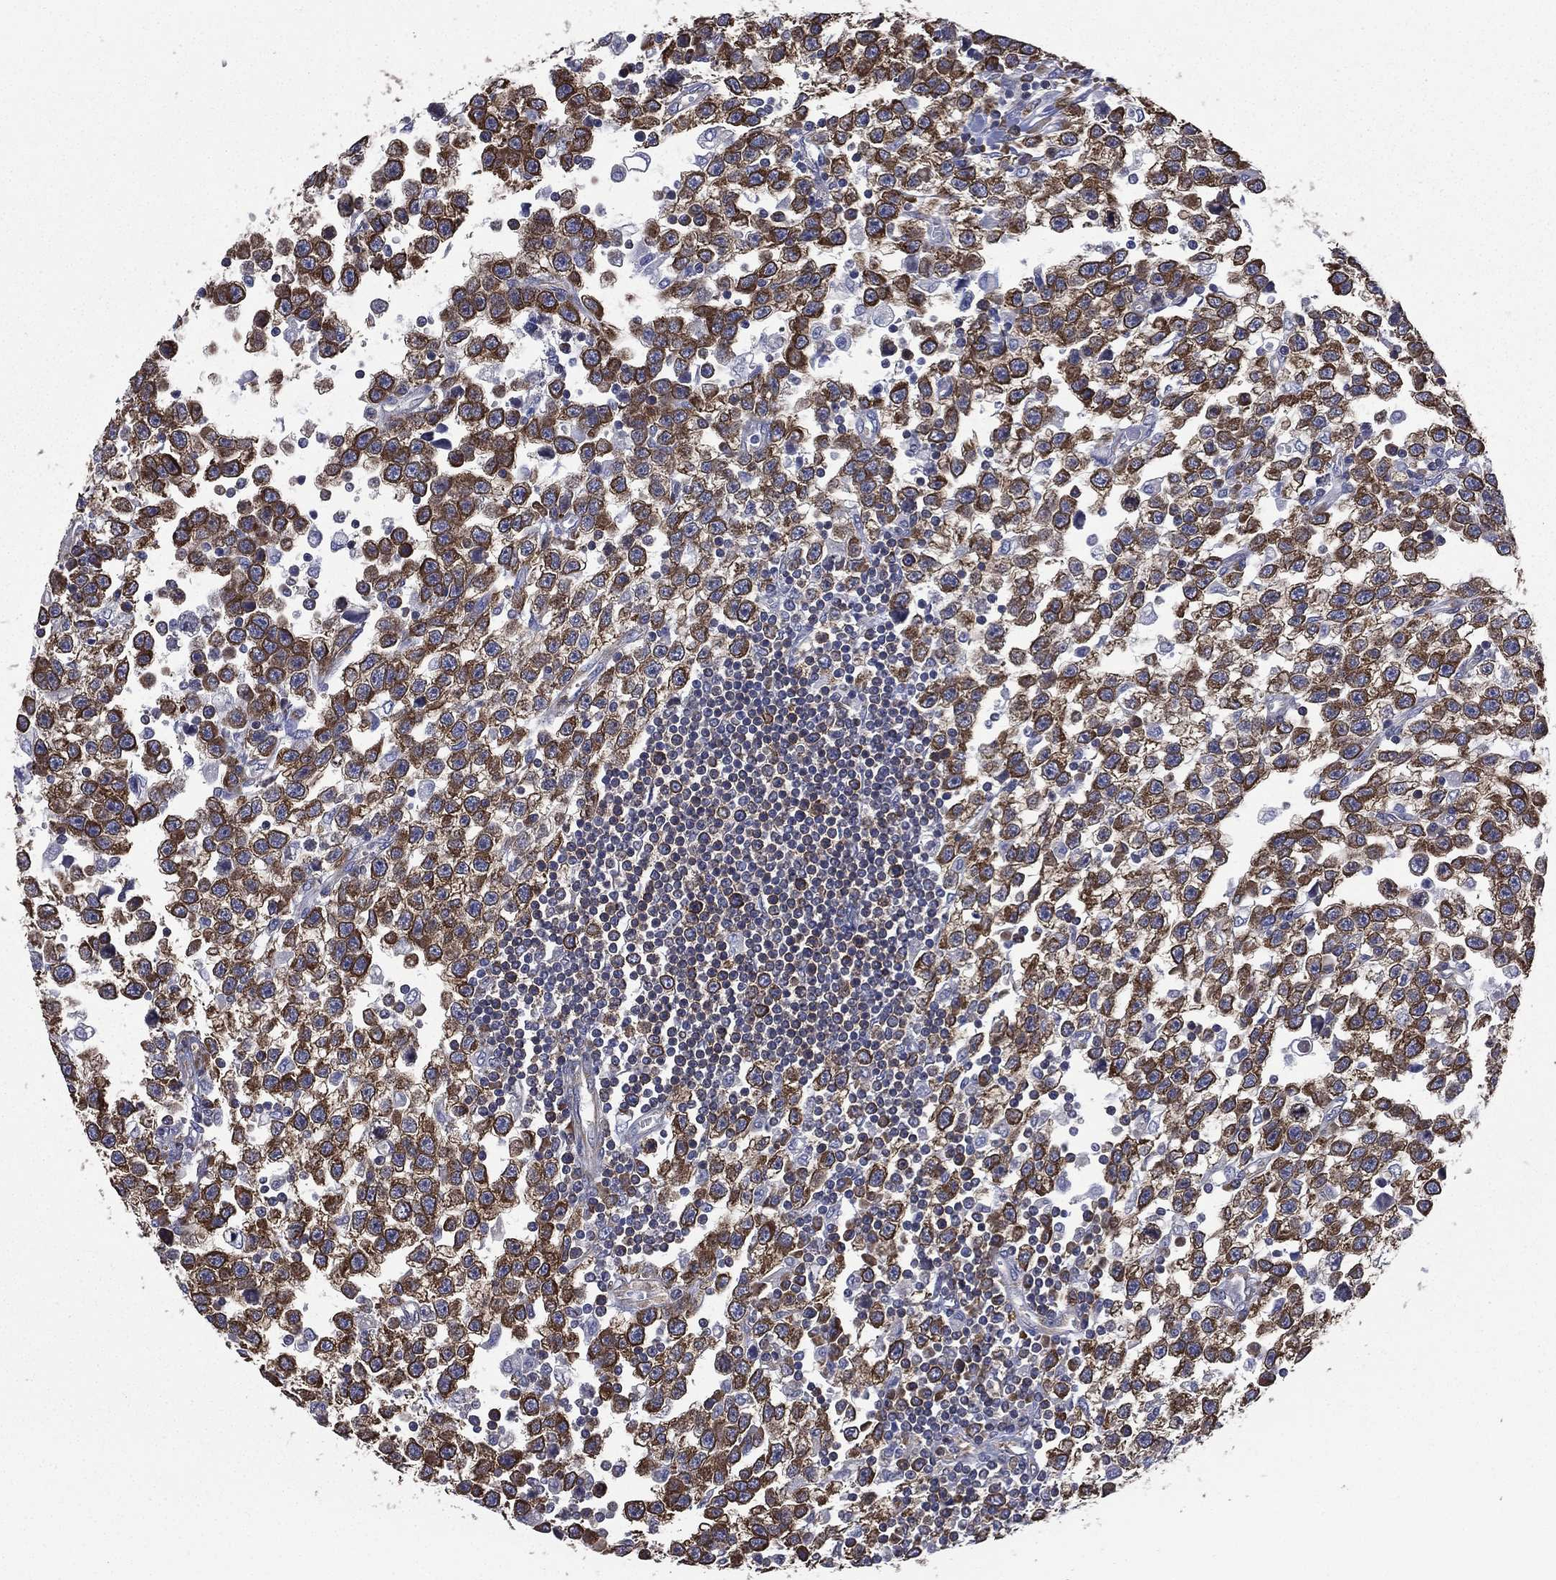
{"staining": {"intensity": "strong", "quantity": "25%-75%", "location": "cytoplasmic/membranous"}, "tissue": "testis cancer", "cell_type": "Tumor cells", "image_type": "cancer", "snomed": [{"axis": "morphology", "description": "Seminoma, NOS"}, {"axis": "topography", "description": "Testis"}], "caption": "This is an image of IHC staining of testis cancer, which shows strong expression in the cytoplasmic/membranous of tumor cells.", "gene": "FARSA", "patient": {"sex": "male", "age": 34}}